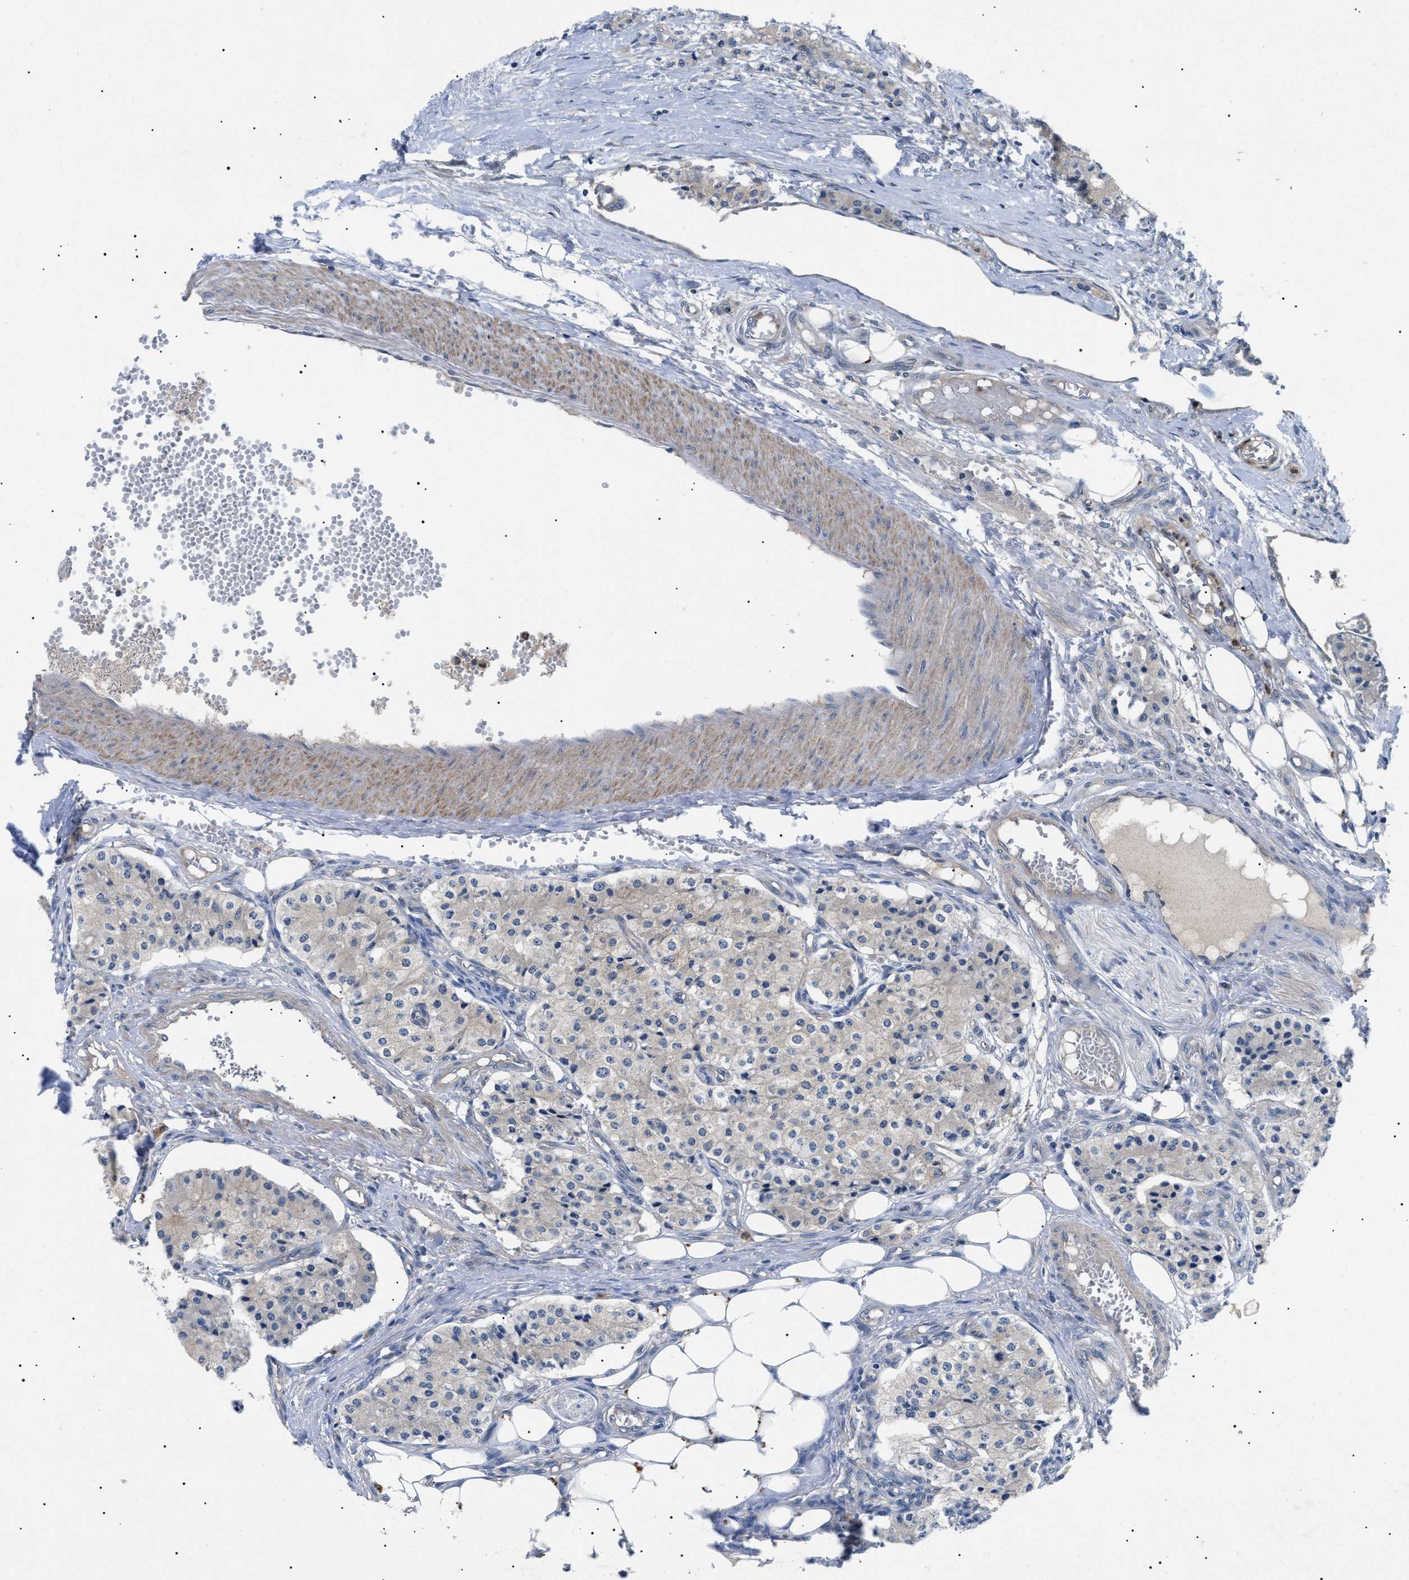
{"staining": {"intensity": "weak", "quantity": "<25%", "location": "cytoplasmic/membranous"}, "tissue": "carcinoid", "cell_type": "Tumor cells", "image_type": "cancer", "snomed": [{"axis": "morphology", "description": "Carcinoid, malignant, NOS"}, {"axis": "topography", "description": "Colon"}], "caption": "Immunohistochemistry (IHC) micrograph of carcinoid (malignant) stained for a protein (brown), which shows no expression in tumor cells.", "gene": "RIPK1", "patient": {"sex": "female", "age": 52}}